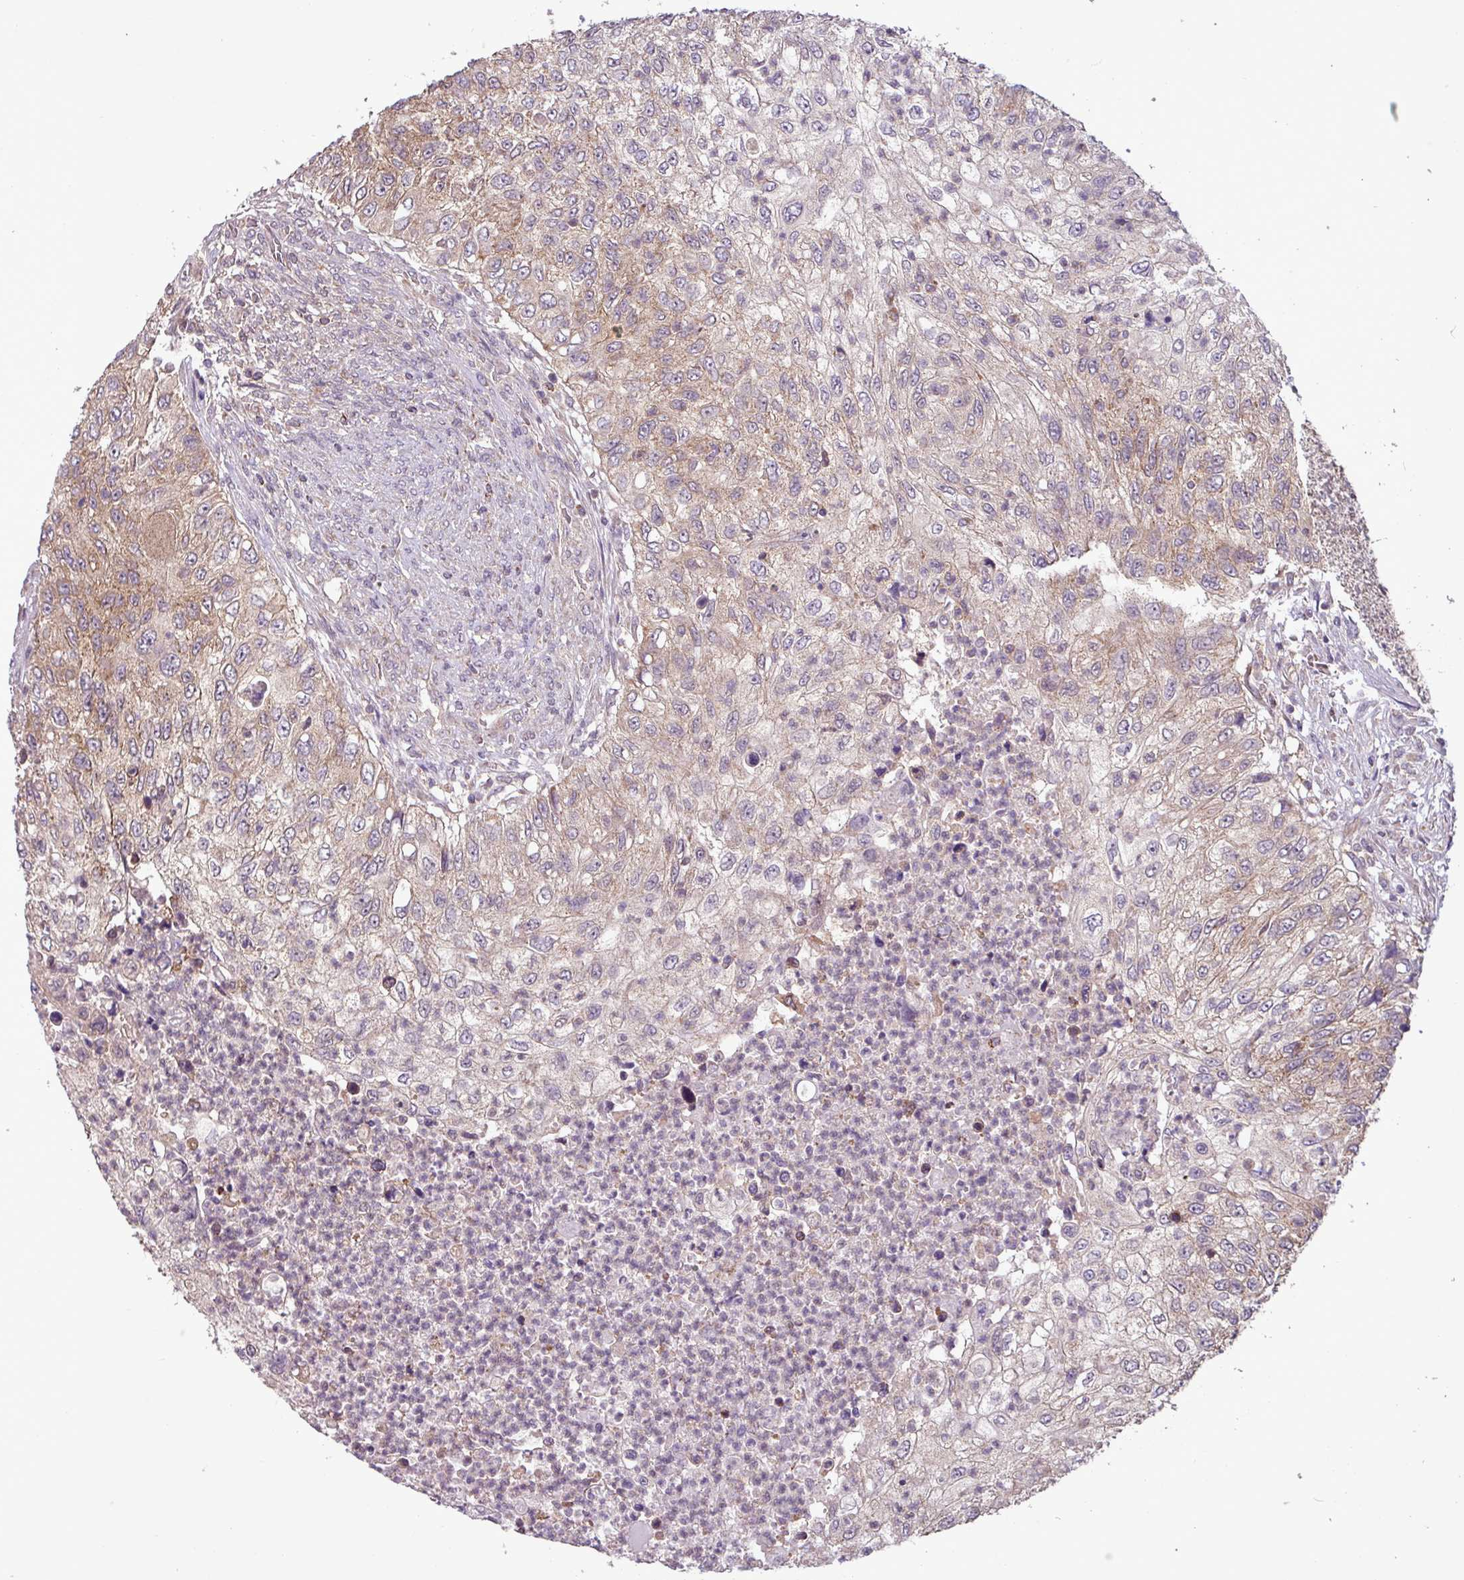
{"staining": {"intensity": "weak", "quantity": "25%-75%", "location": "cytoplasmic/membranous"}, "tissue": "urothelial cancer", "cell_type": "Tumor cells", "image_type": "cancer", "snomed": [{"axis": "morphology", "description": "Urothelial carcinoma, High grade"}, {"axis": "topography", "description": "Urinary bladder"}], "caption": "Weak cytoplasmic/membranous expression is present in about 25%-75% of tumor cells in urothelial cancer.", "gene": "MCTP2", "patient": {"sex": "female", "age": 60}}